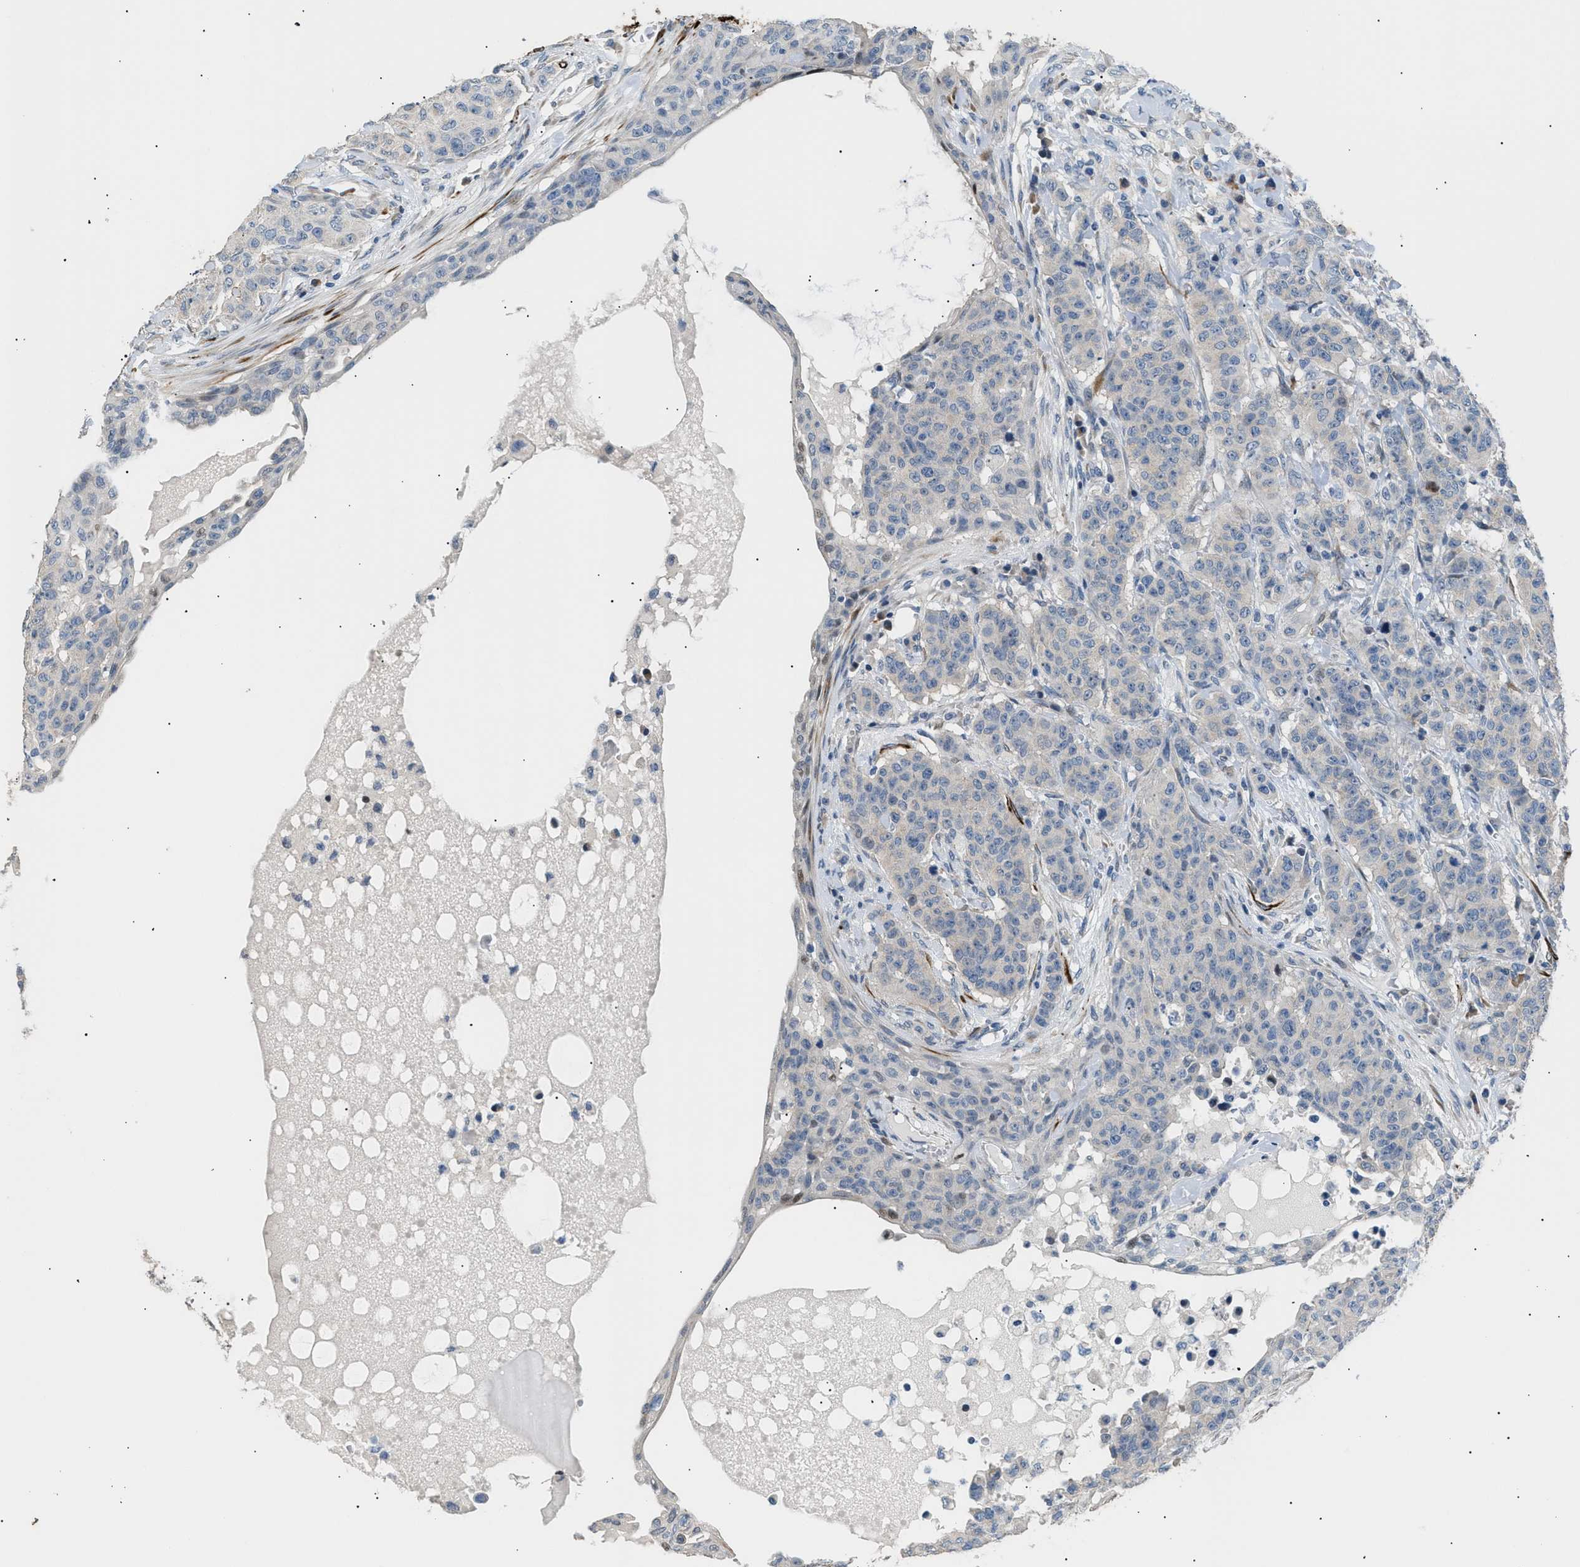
{"staining": {"intensity": "negative", "quantity": "none", "location": "none"}, "tissue": "breast cancer", "cell_type": "Tumor cells", "image_type": "cancer", "snomed": [{"axis": "morphology", "description": "Normal tissue, NOS"}, {"axis": "morphology", "description": "Duct carcinoma"}, {"axis": "topography", "description": "Breast"}], "caption": "Immunohistochemical staining of human intraductal carcinoma (breast) displays no significant positivity in tumor cells.", "gene": "ICA1", "patient": {"sex": "female", "age": 40}}